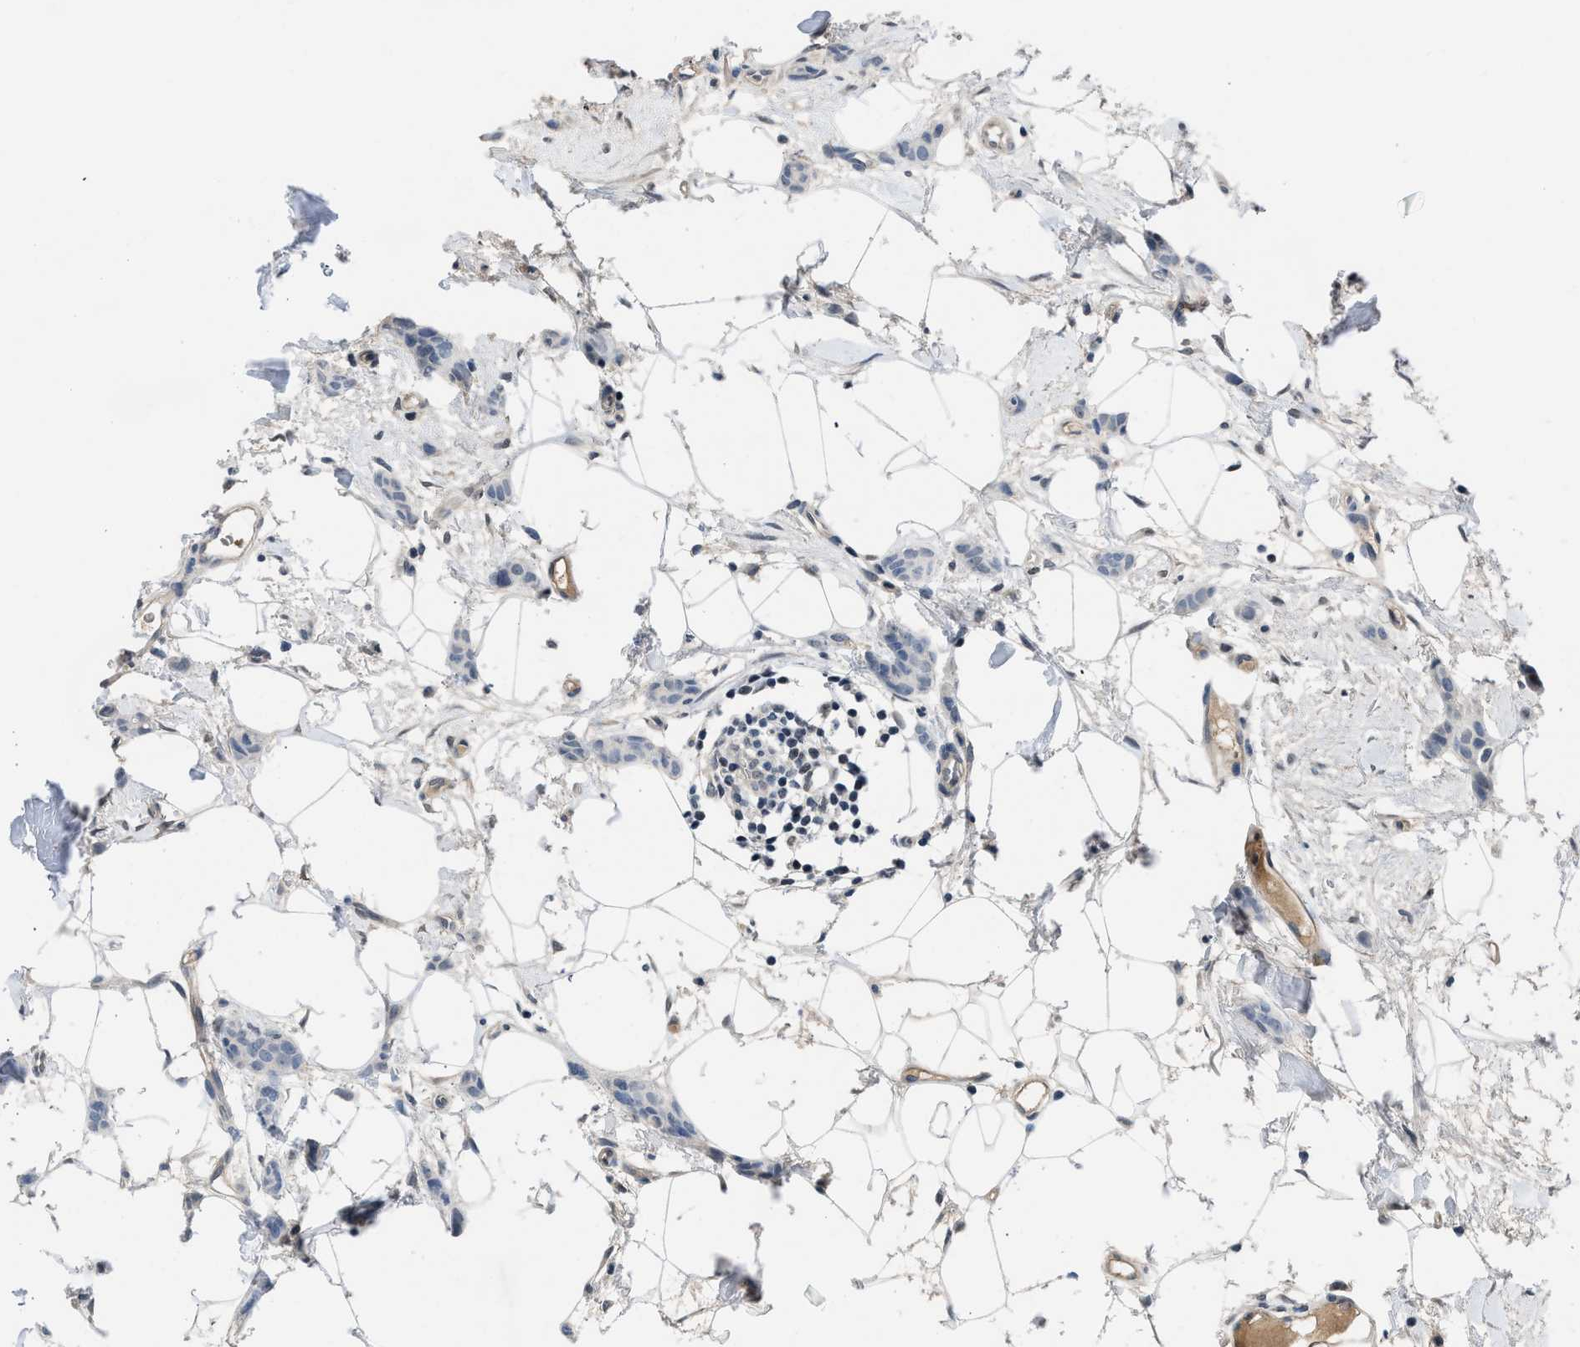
{"staining": {"intensity": "negative", "quantity": "none", "location": "none"}, "tissue": "breast cancer", "cell_type": "Tumor cells", "image_type": "cancer", "snomed": [{"axis": "morphology", "description": "Lobular carcinoma"}, {"axis": "topography", "description": "Skin"}, {"axis": "topography", "description": "Breast"}], "caption": "Protein analysis of lobular carcinoma (breast) exhibits no significant staining in tumor cells. (Brightfield microscopy of DAB immunohistochemistry (IHC) at high magnification).", "gene": "TERF2IP", "patient": {"sex": "female", "age": 46}}